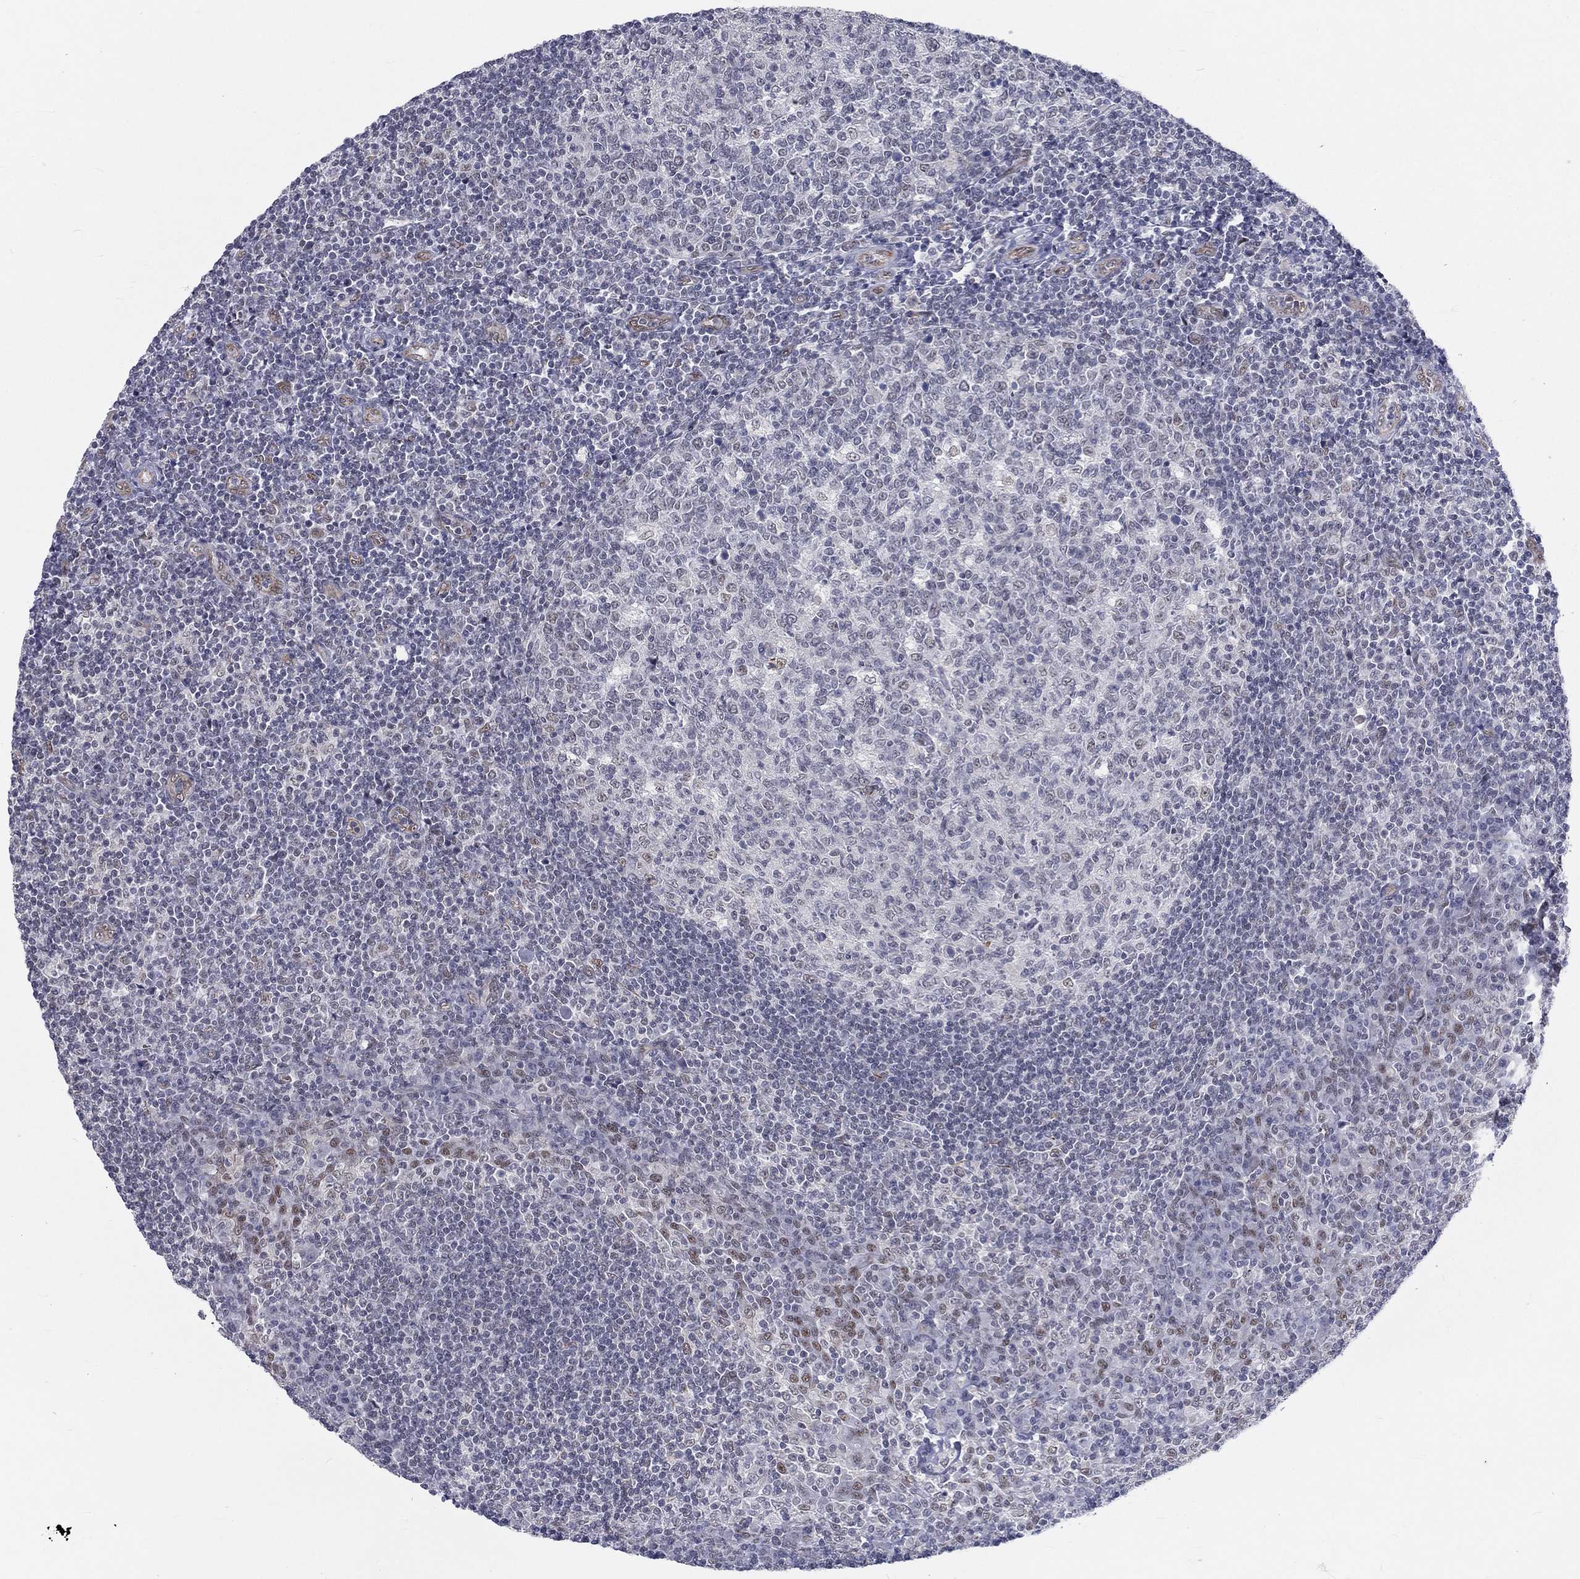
{"staining": {"intensity": "negative", "quantity": "none", "location": "none"}, "tissue": "tonsil", "cell_type": "Germinal center cells", "image_type": "normal", "snomed": [{"axis": "morphology", "description": "Normal tissue, NOS"}, {"axis": "topography", "description": "Tonsil"}], "caption": "A micrograph of tonsil stained for a protein displays no brown staining in germinal center cells.", "gene": "ZBED1", "patient": {"sex": "female", "age": 13}}